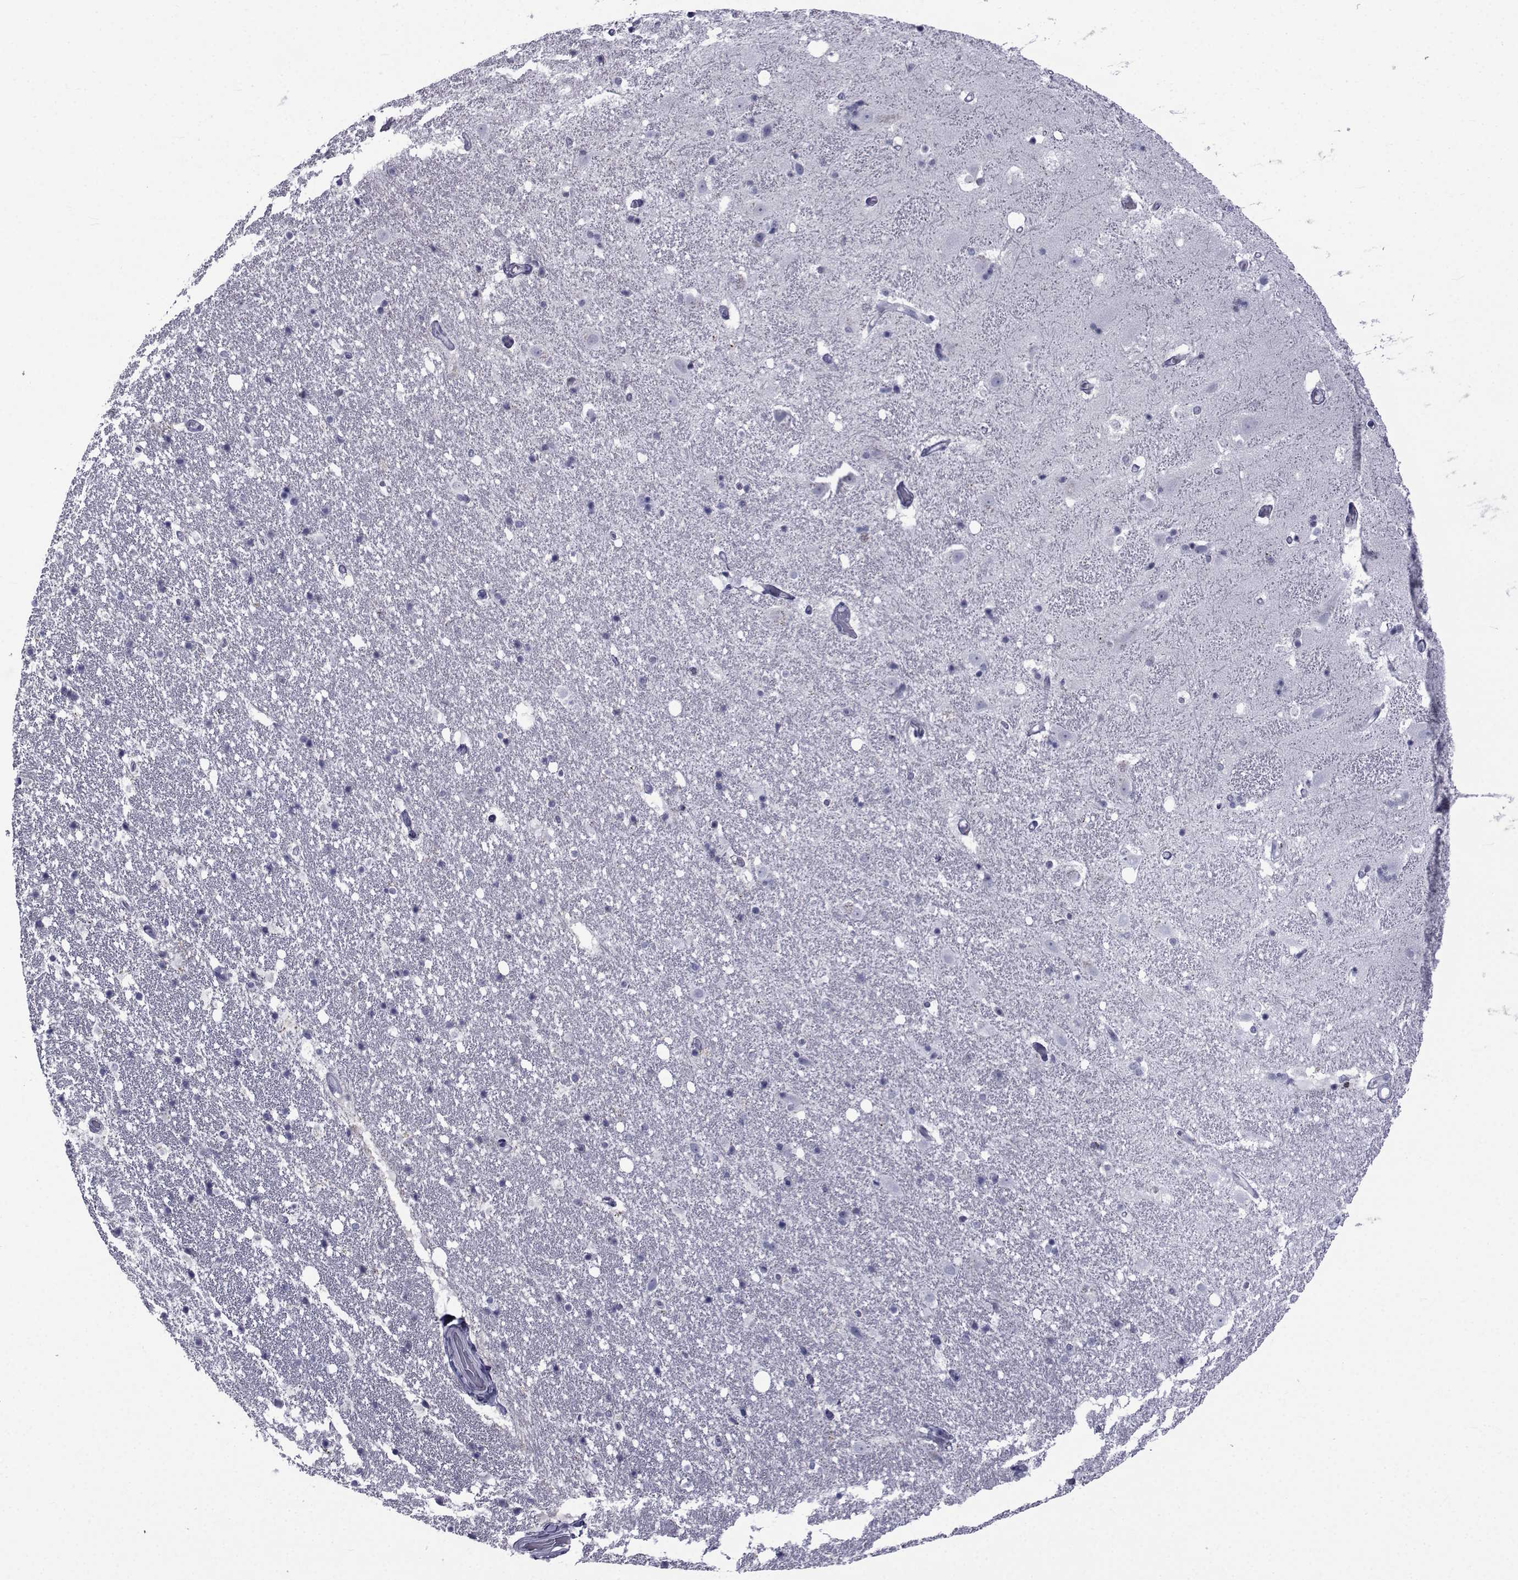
{"staining": {"intensity": "negative", "quantity": "none", "location": "none"}, "tissue": "hippocampus", "cell_type": "Glial cells", "image_type": "normal", "snomed": [{"axis": "morphology", "description": "Normal tissue, NOS"}, {"axis": "topography", "description": "Hippocampus"}], "caption": "Immunohistochemical staining of benign hippocampus exhibits no significant expression in glial cells. The staining was performed using DAB to visualize the protein expression in brown, while the nuclei were stained in blue with hematoxylin (Magnification: 20x).", "gene": "PDE6G", "patient": {"sex": "male", "age": 49}}